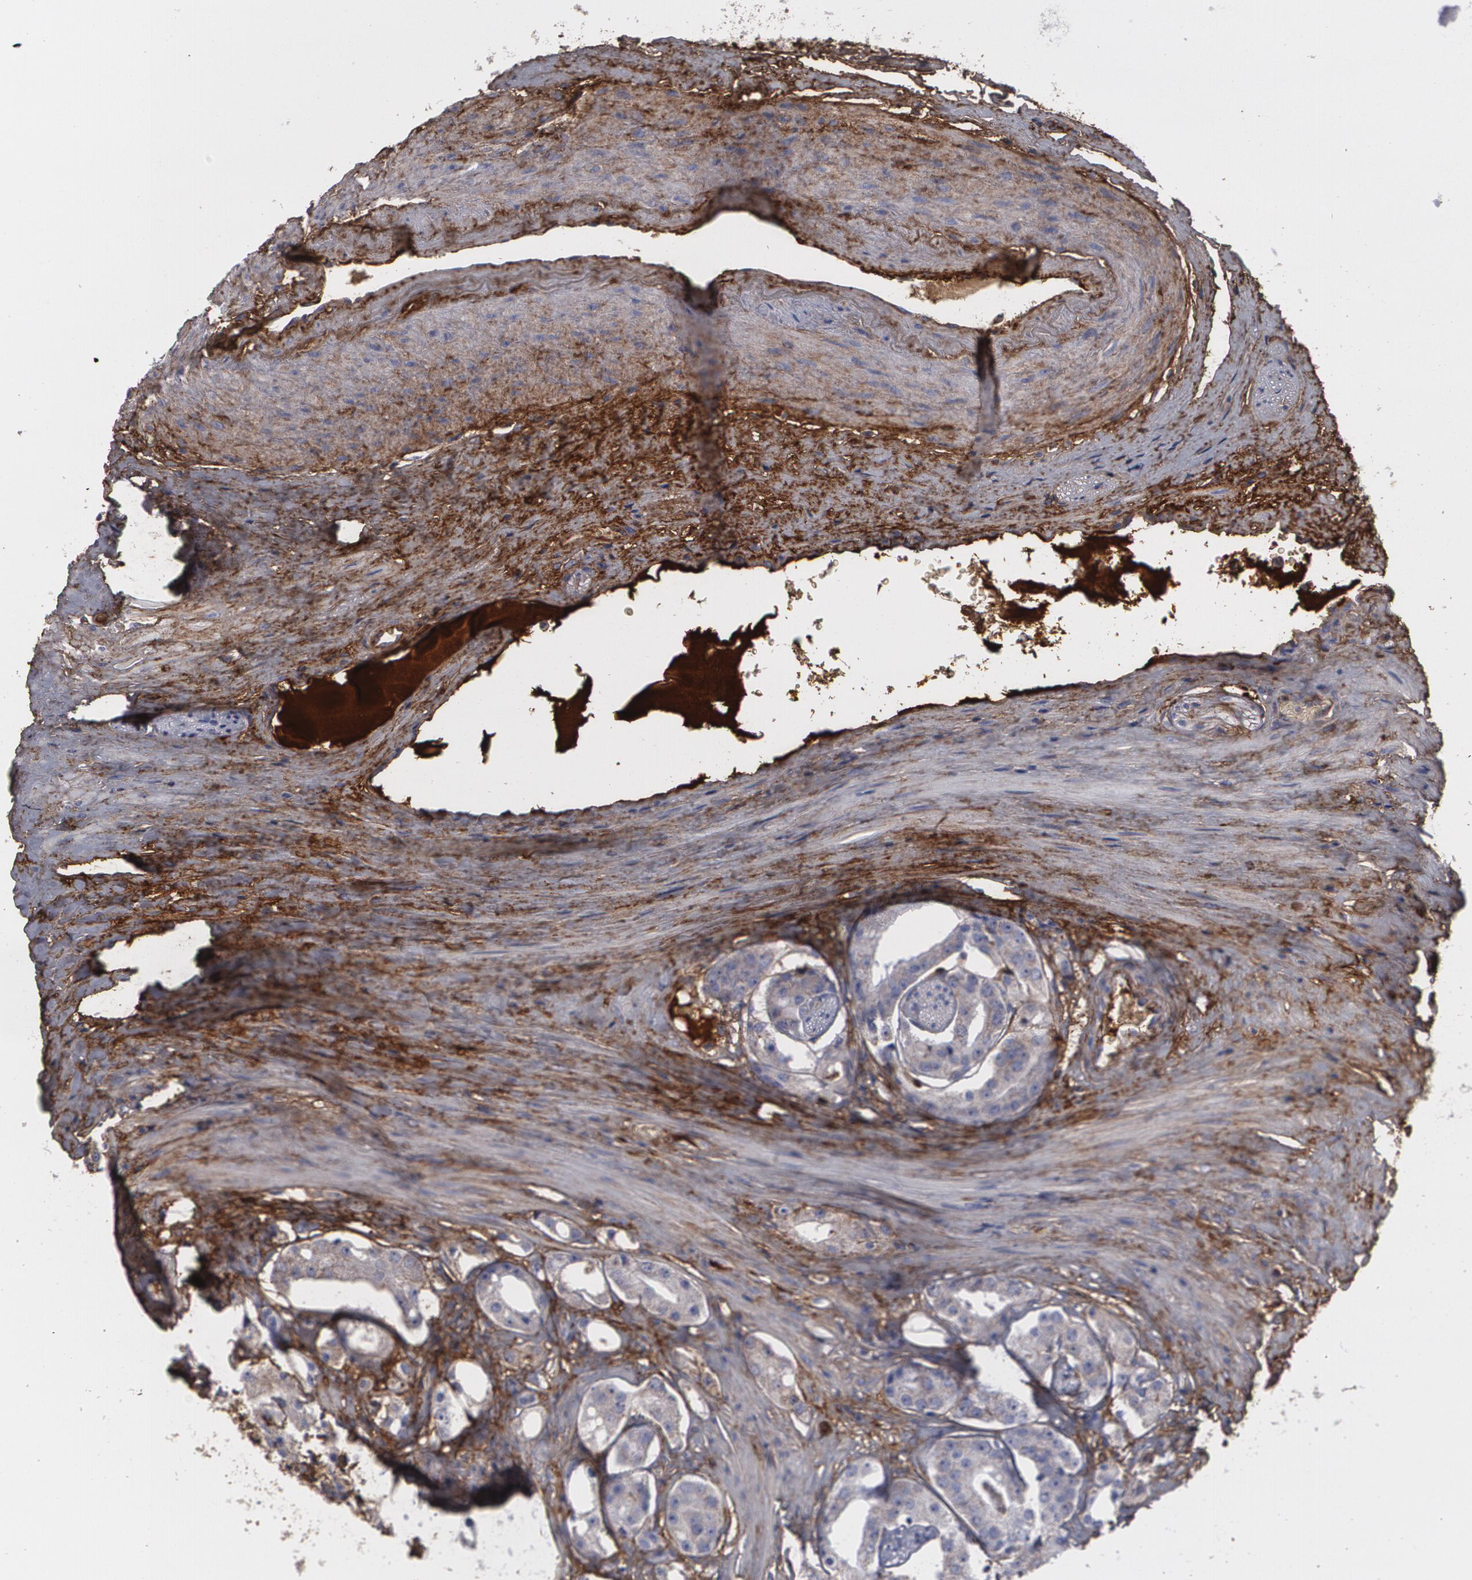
{"staining": {"intensity": "weak", "quantity": ">75%", "location": "cytoplasmic/membranous"}, "tissue": "prostate cancer", "cell_type": "Tumor cells", "image_type": "cancer", "snomed": [{"axis": "morphology", "description": "Adenocarcinoma, High grade"}, {"axis": "topography", "description": "Prostate"}], "caption": "Immunohistochemistry micrograph of prostate cancer (high-grade adenocarcinoma) stained for a protein (brown), which shows low levels of weak cytoplasmic/membranous expression in about >75% of tumor cells.", "gene": "FBLN1", "patient": {"sex": "male", "age": 68}}